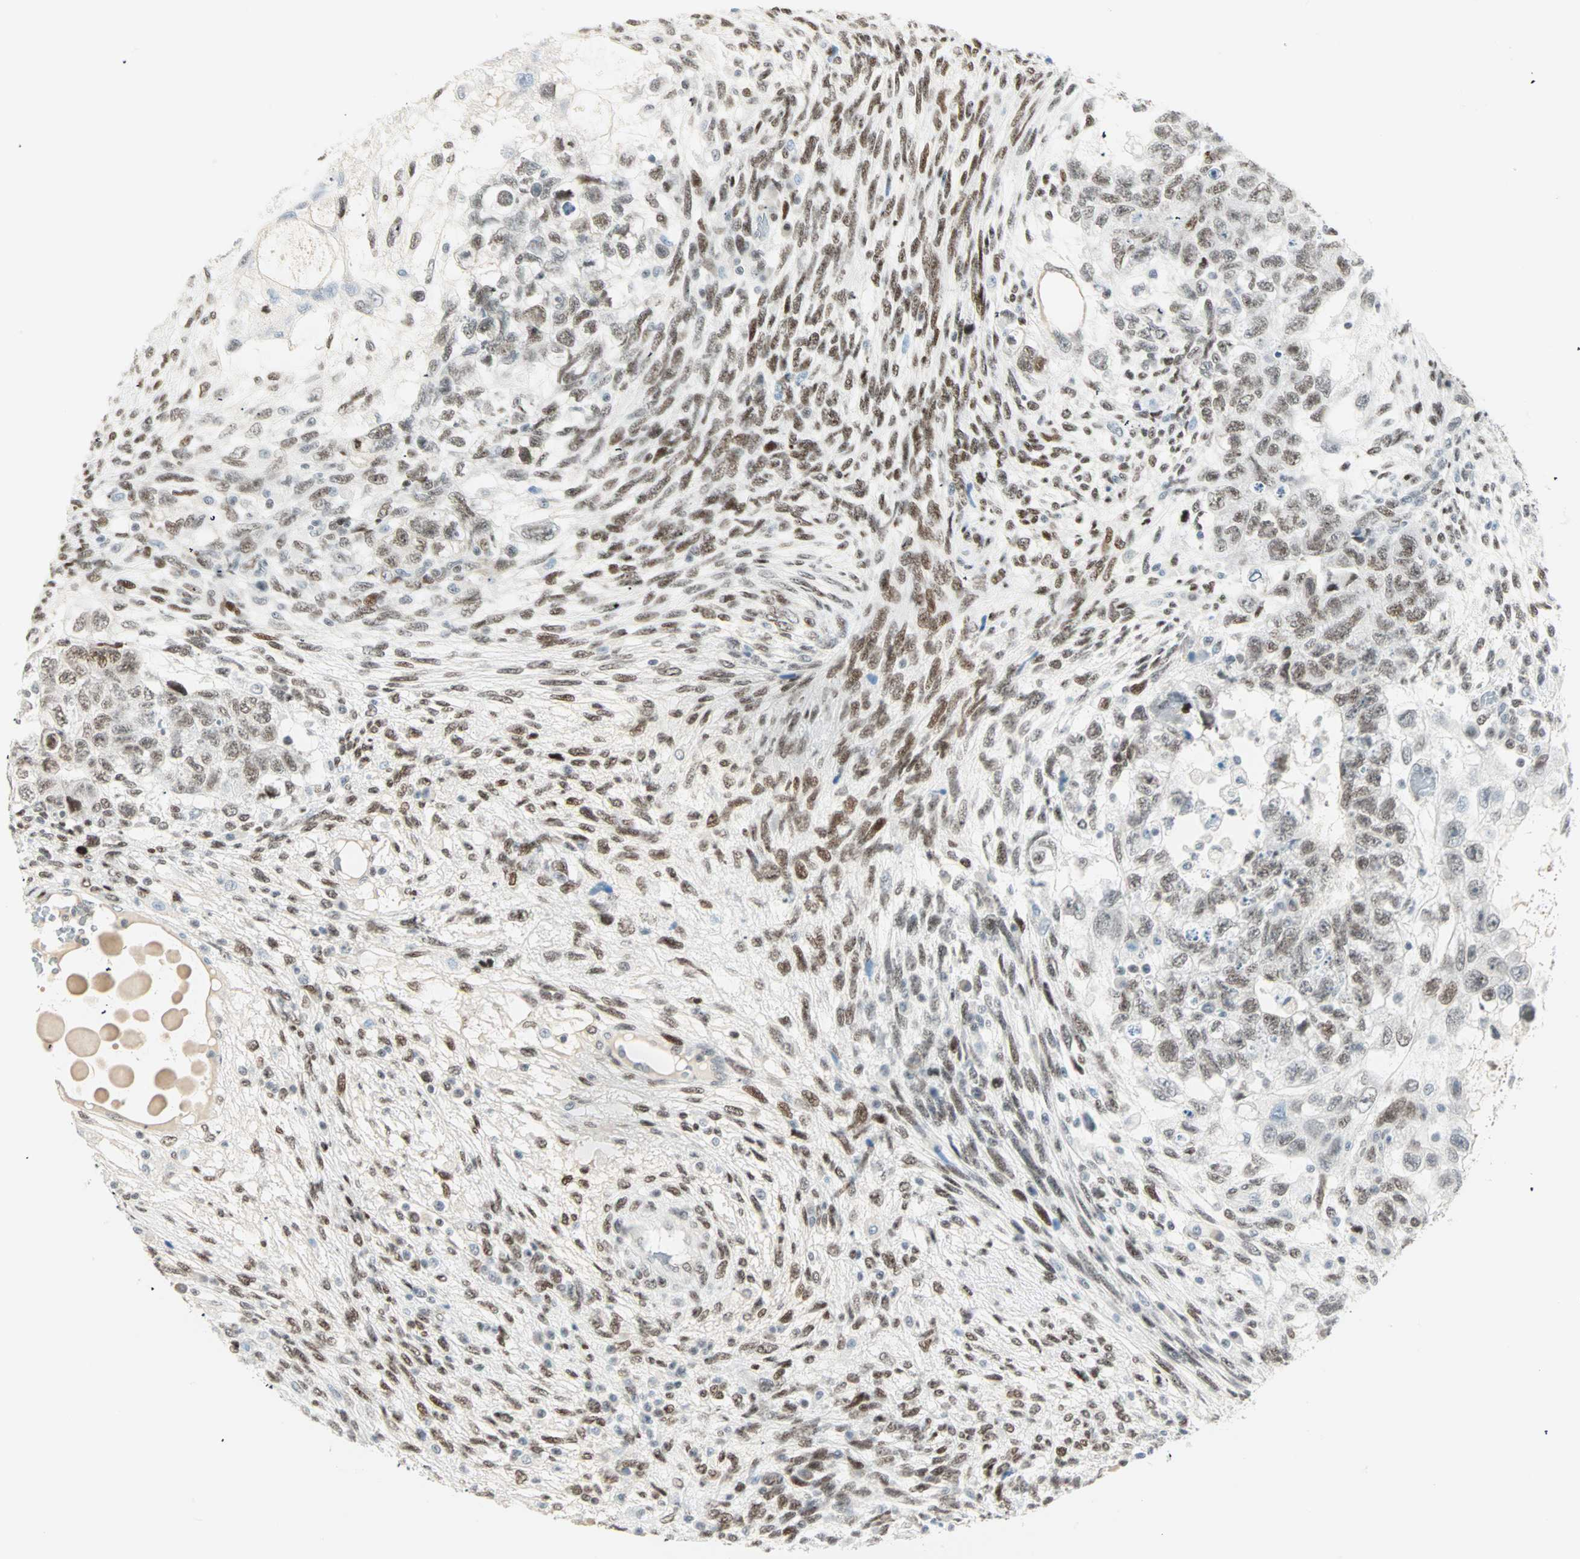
{"staining": {"intensity": "weak", "quantity": "<25%", "location": "nuclear"}, "tissue": "testis cancer", "cell_type": "Tumor cells", "image_type": "cancer", "snomed": [{"axis": "morphology", "description": "Normal tissue, NOS"}, {"axis": "morphology", "description": "Carcinoma, Embryonal, NOS"}, {"axis": "topography", "description": "Testis"}], "caption": "Immunohistochemistry micrograph of testis embryonal carcinoma stained for a protein (brown), which displays no positivity in tumor cells. (Brightfield microscopy of DAB immunohistochemistry at high magnification).", "gene": "PKNOX1", "patient": {"sex": "male", "age": 36}}